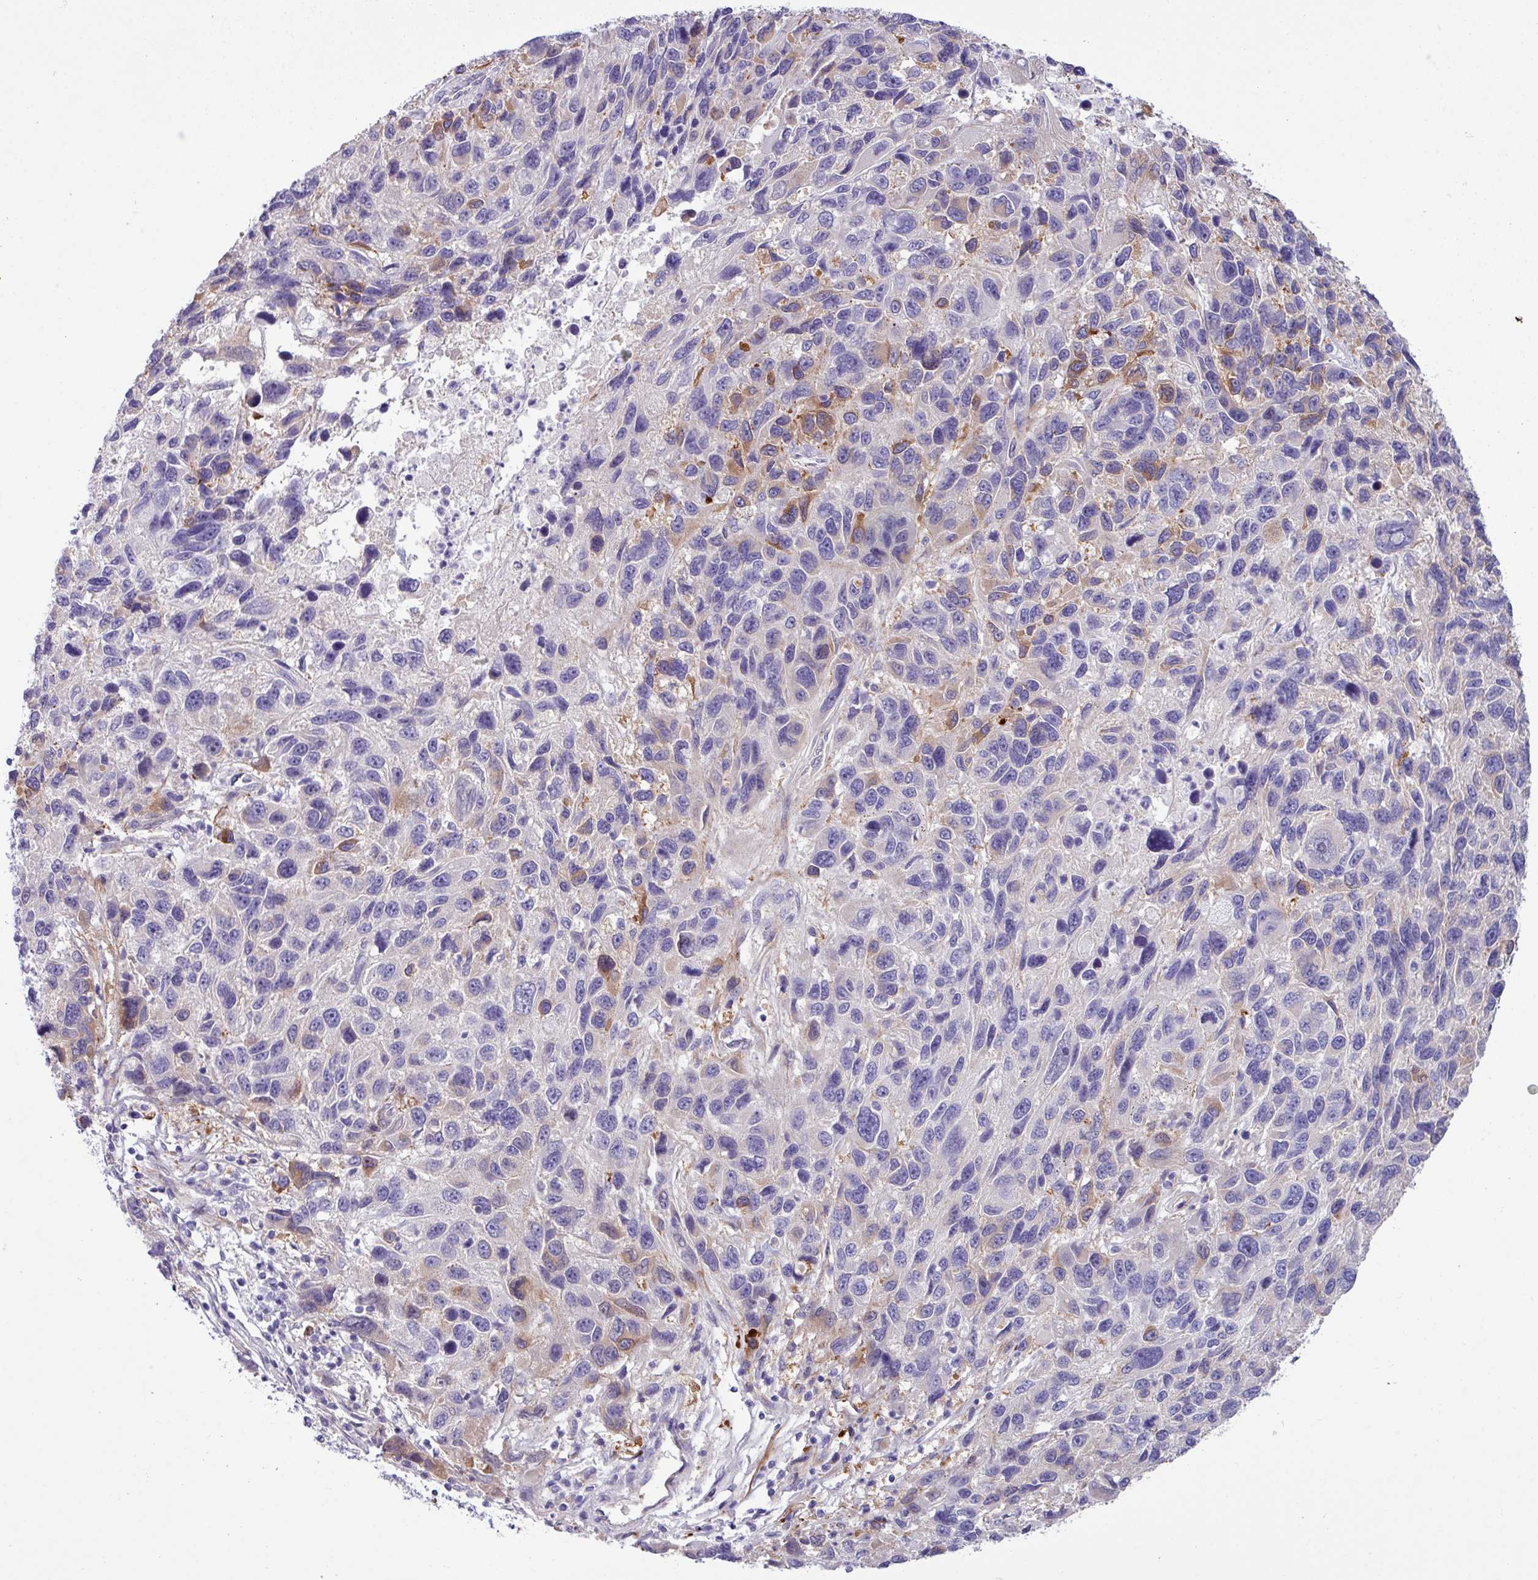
{"staining": {"intensity": "moderate", "quantity": "<25%", "location": "cytoplasmic/membranous"}, "tissue": "melanoma", "cell_type": "Tumor cells", "image_type": "cancer", "snomed": [{"axis": "morphology", "description": "Malignant melanoma, NOS"}, {"axis": "topography", "description": "Skin"}], "caption": "Immunohistochemical staining of human melanoma reveals low levels of moderate cytoplasmic/membranous protein staining in about <25% of tumor cells.", "gene": "KIRREL3", "patient": {"sex": "male", "age": 53}}